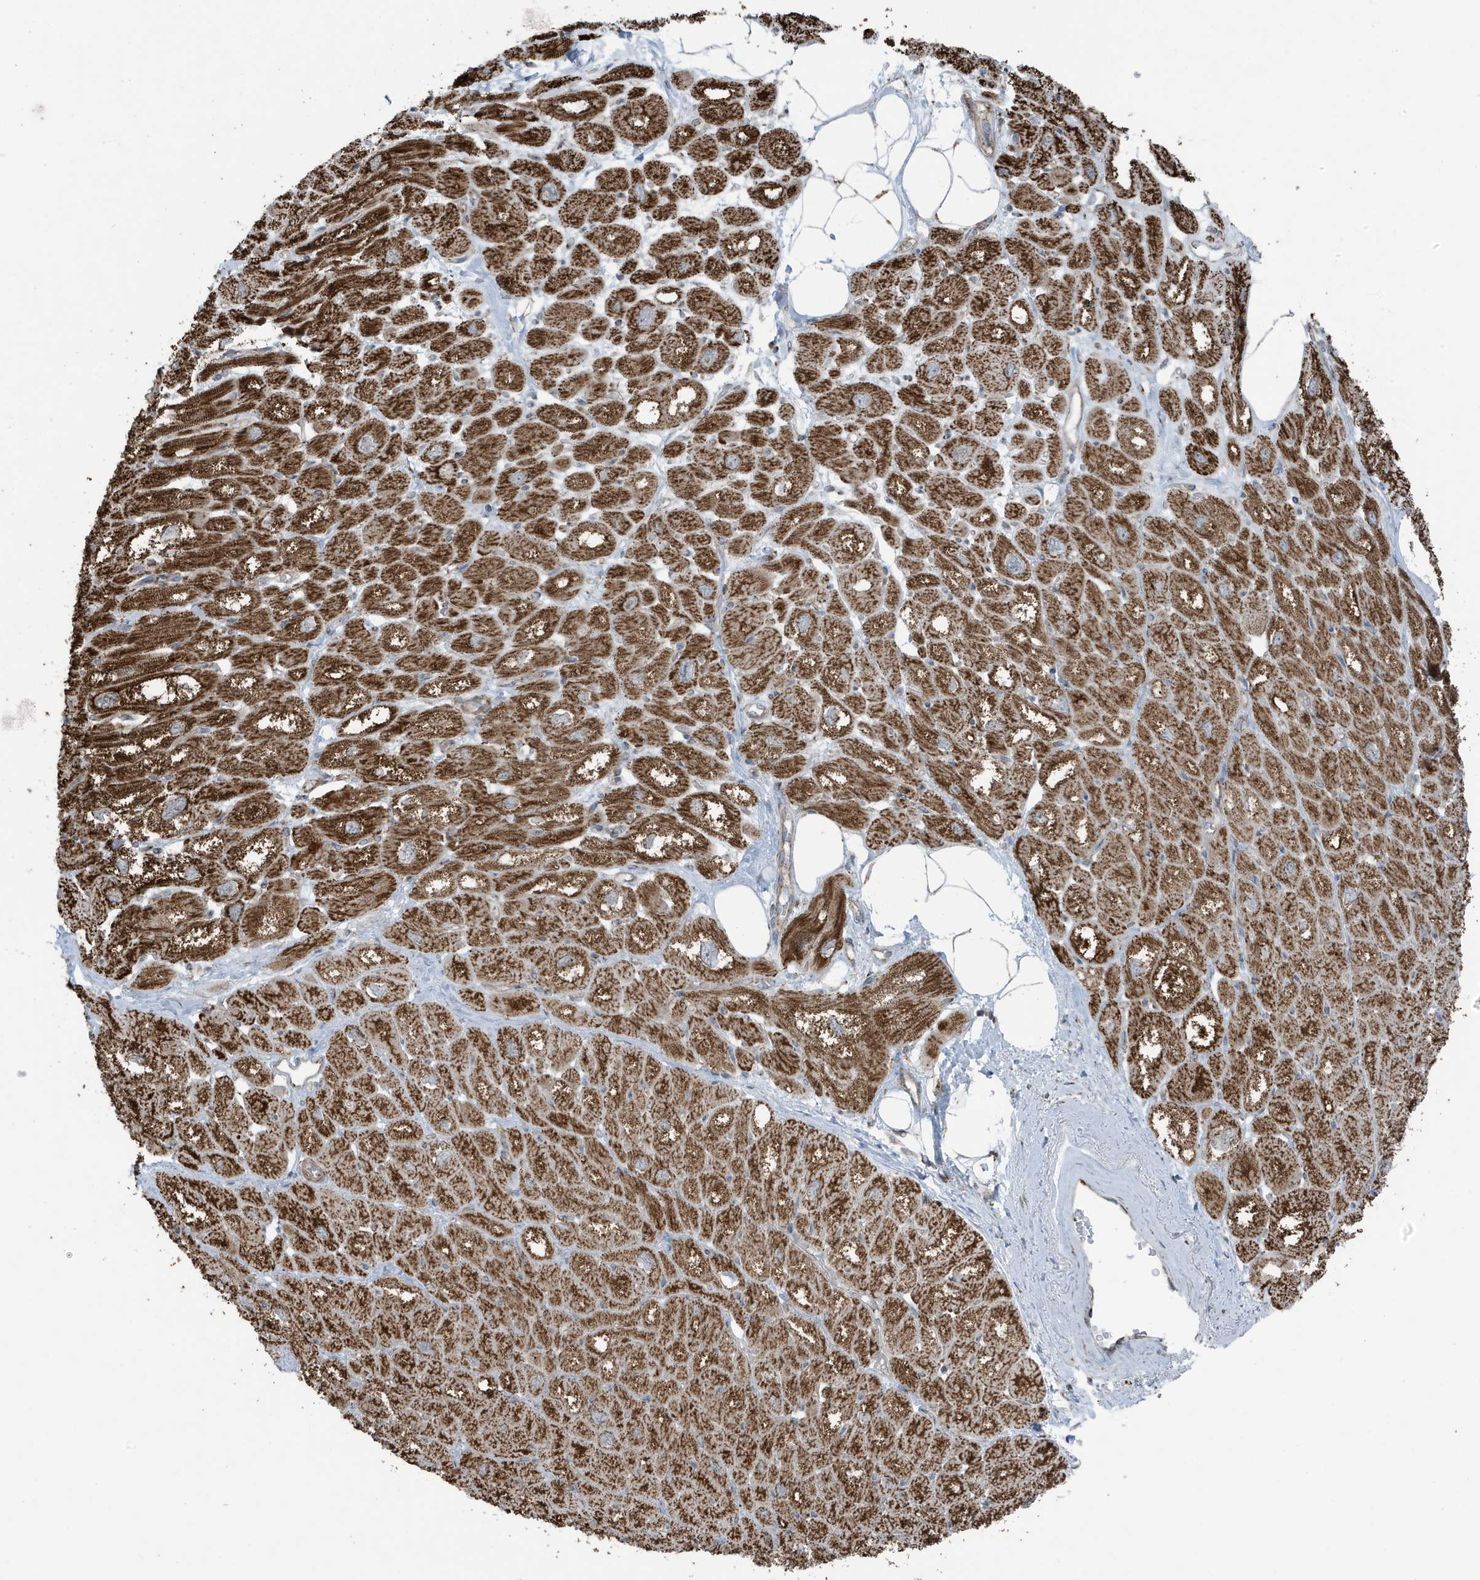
{"staining": {"intensity": "strong", "quantity": ">75%", "location": "cytoplasmic/membranous"}, "tissue": "heart muscle", "cell_type": "Cardiomyocytes", "image_type": "normal", "snomed": [{"axis": "morphology", "description": "Normal tissue, NOS"}, {"axis": "topography", "description": "Heart"}], "caption": "A high amount of strong cytoplasmic/membranous positivity is identified in approximately >75% of cardiomyocytes in normal heart muscle. (DAB IHC with brightfield microscopy, high magnification).", "gene": "GOLGA4", "patient": {"sex": "male", "age": 50}}